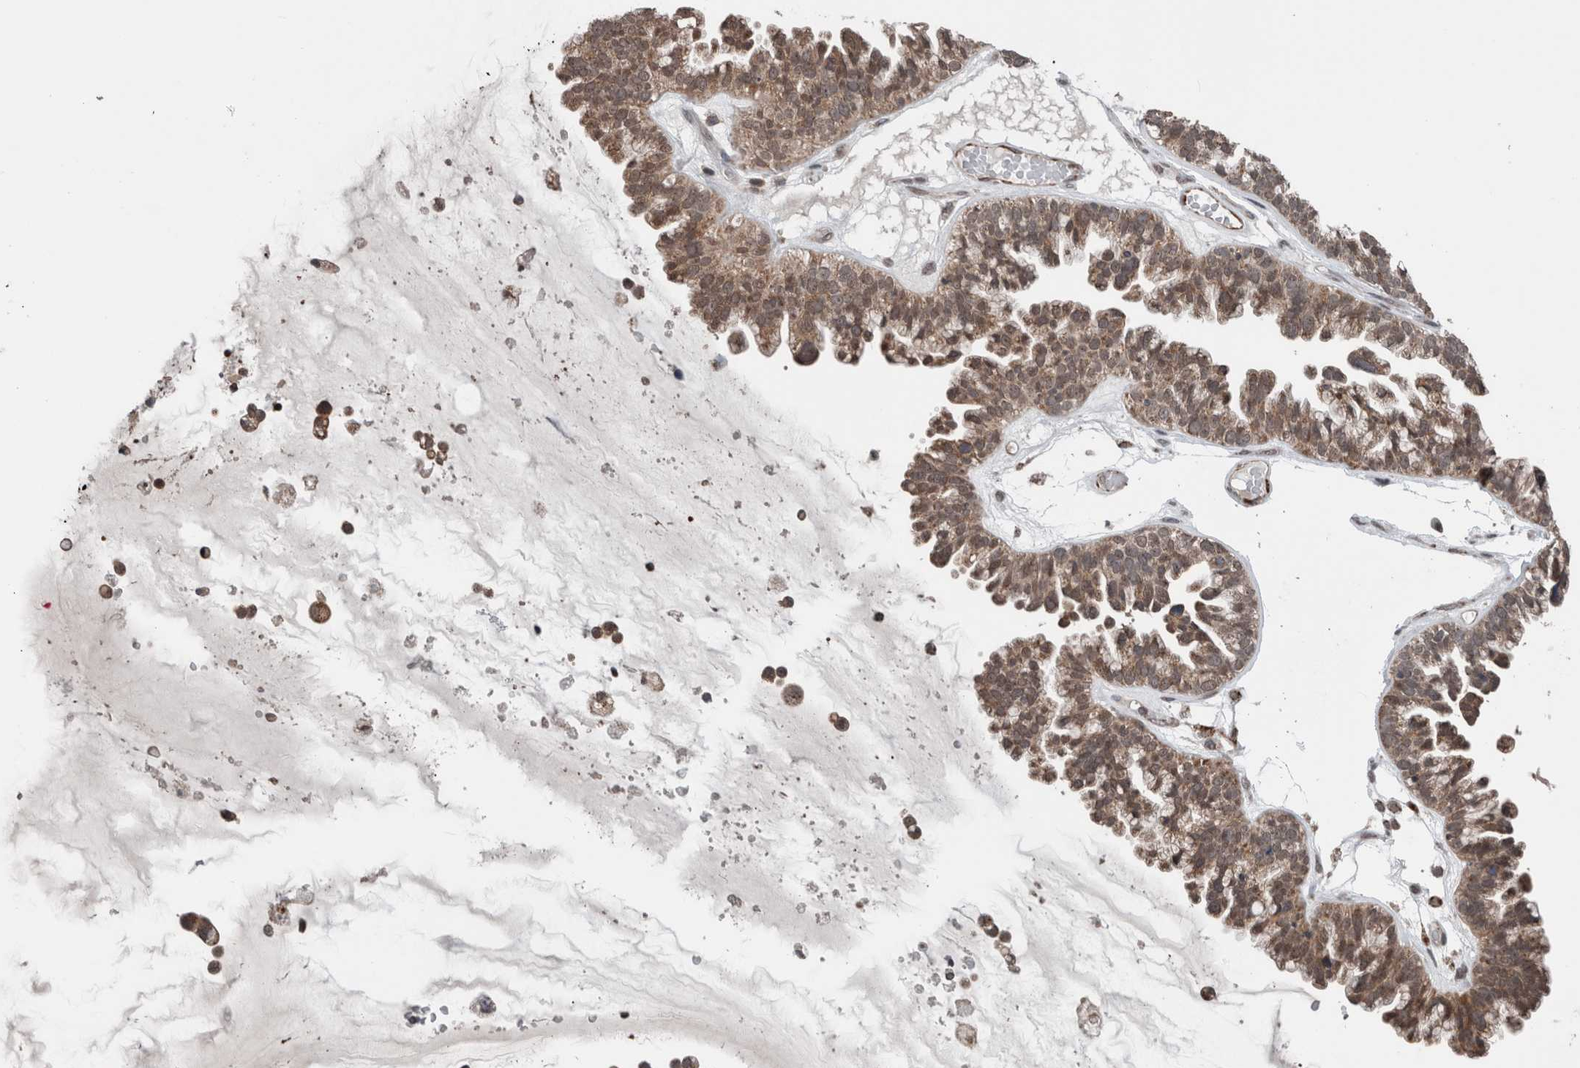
{"staining": {"intensity": "moderate", "quantity": ">75%", "location": "cytoplasmic/membranous"}, "tissue": "ovarian cancer", "cell_type": "Tumor cells", "image_type": "cancer", "snomed": [{"axis": "morphology", "description": "Cystadenocarcinoma, serous, NOS"}, {"axis": "topography", "description": "Ovary"}], "caption": "Human ovarian serous cystadenocarcinoma stained with a protein marker exhibits moderate staining in tumor cells.", "gene": "ENY2", "patient": {"sex": "female", "age": 56}}